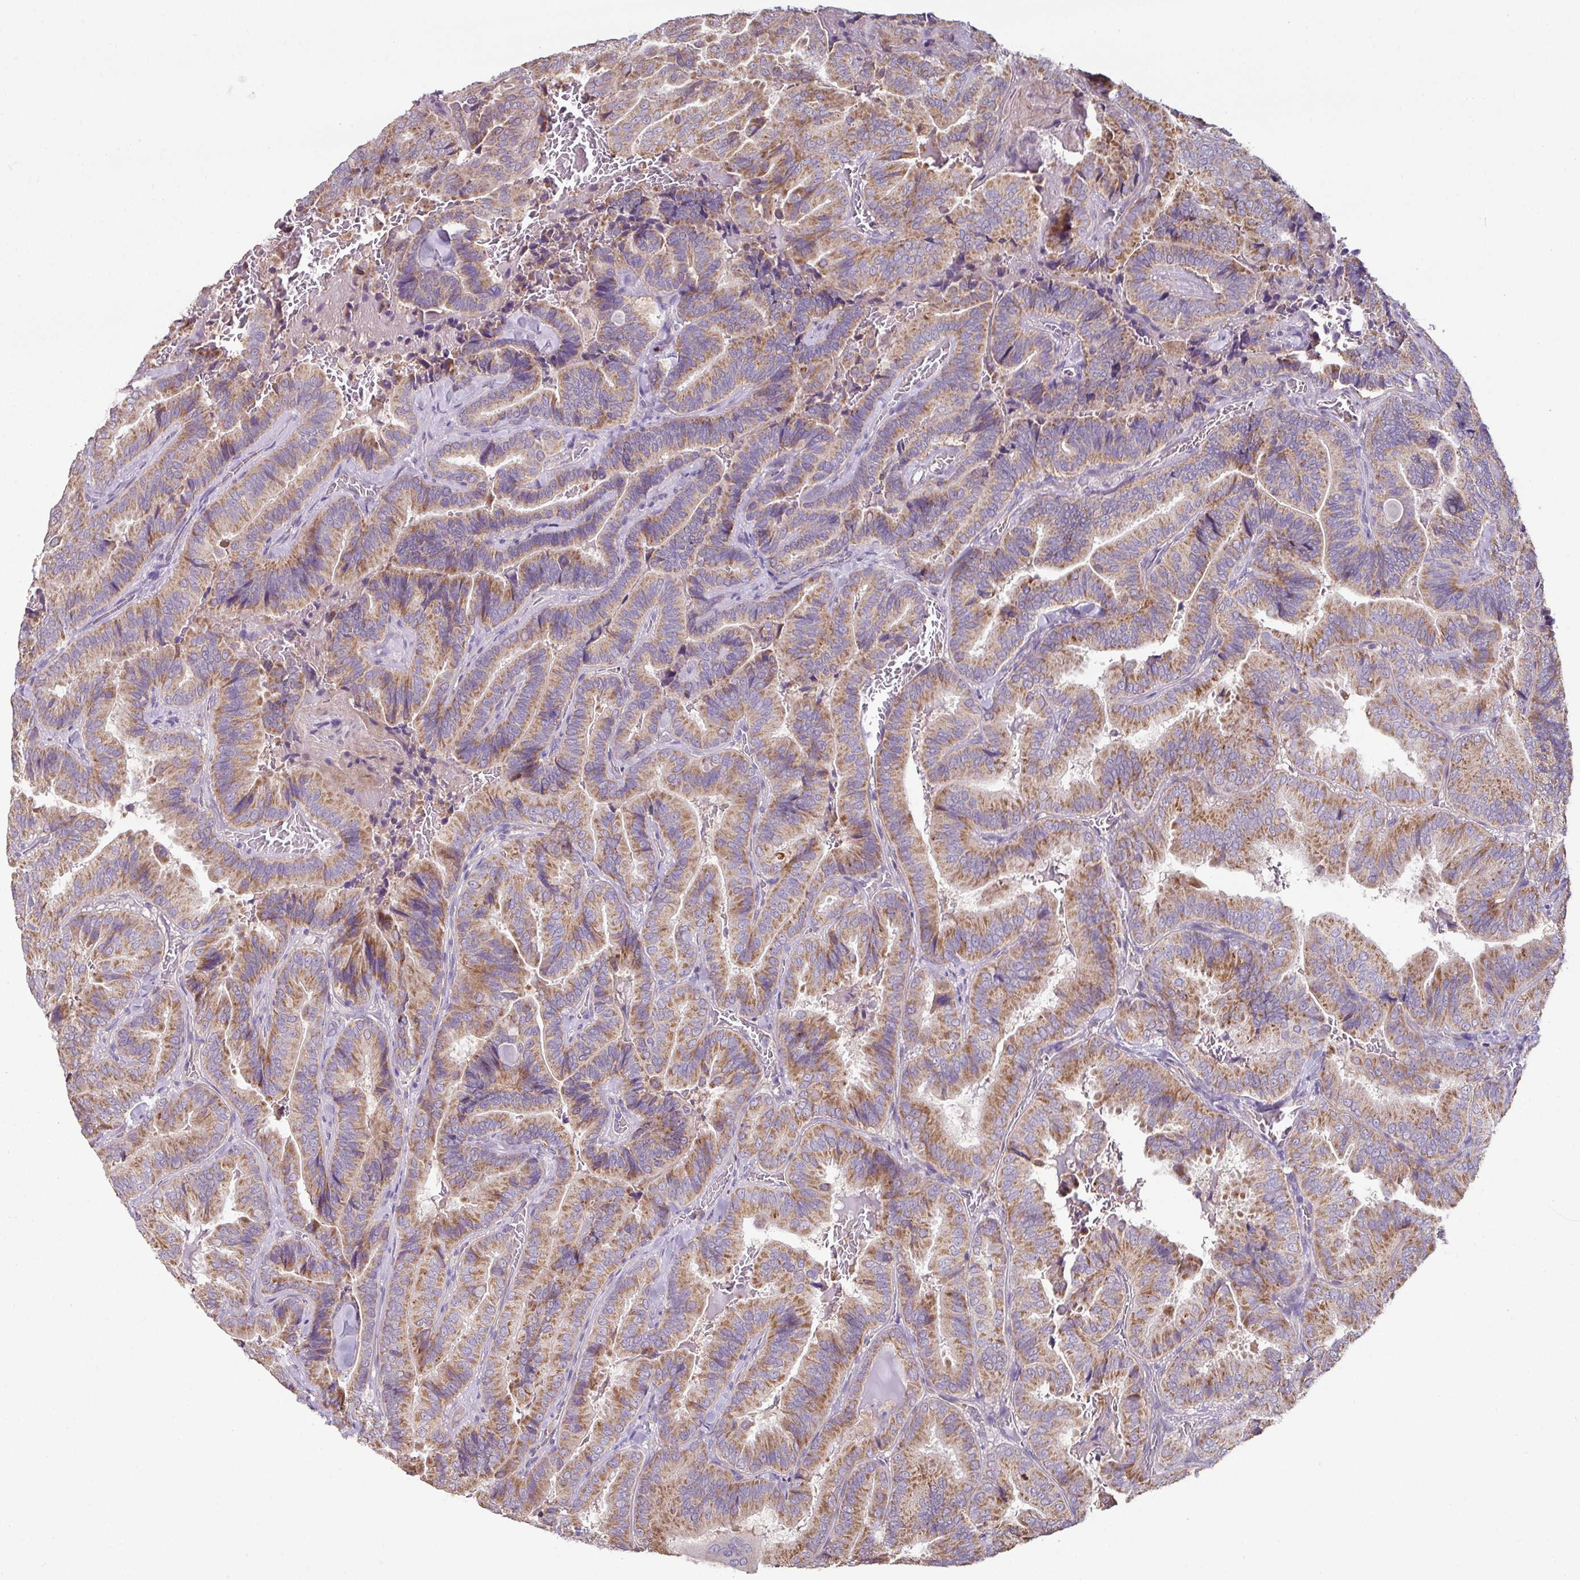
{"staining": {"intensity": "moderate", "quantity": ">75%", "location": "cytoplasmic/membranous"}, "tissue": "thyroid cancer", "cell_type": "Tumor cells", "image_type": "cancer", "snomed": [{"axis": "morphology", "description": "Papillary adenocarcinoma, NOS"}, {"axis": "topography", "description": "Thyroid gland"}], "caption": "Immunohistochemistry micrograph of neoplastic tissue: thyroid papillary adenocarcinoma stained using immunohistochemistry displays medium levels of moderate protein expression localized specifically in the cytoplasmic/membranous of tumor cells, appearing as a cytoplasmic/membranous brown color.", "gene": "LRRC9", "patient": {"sex": "male", "age": 61}}